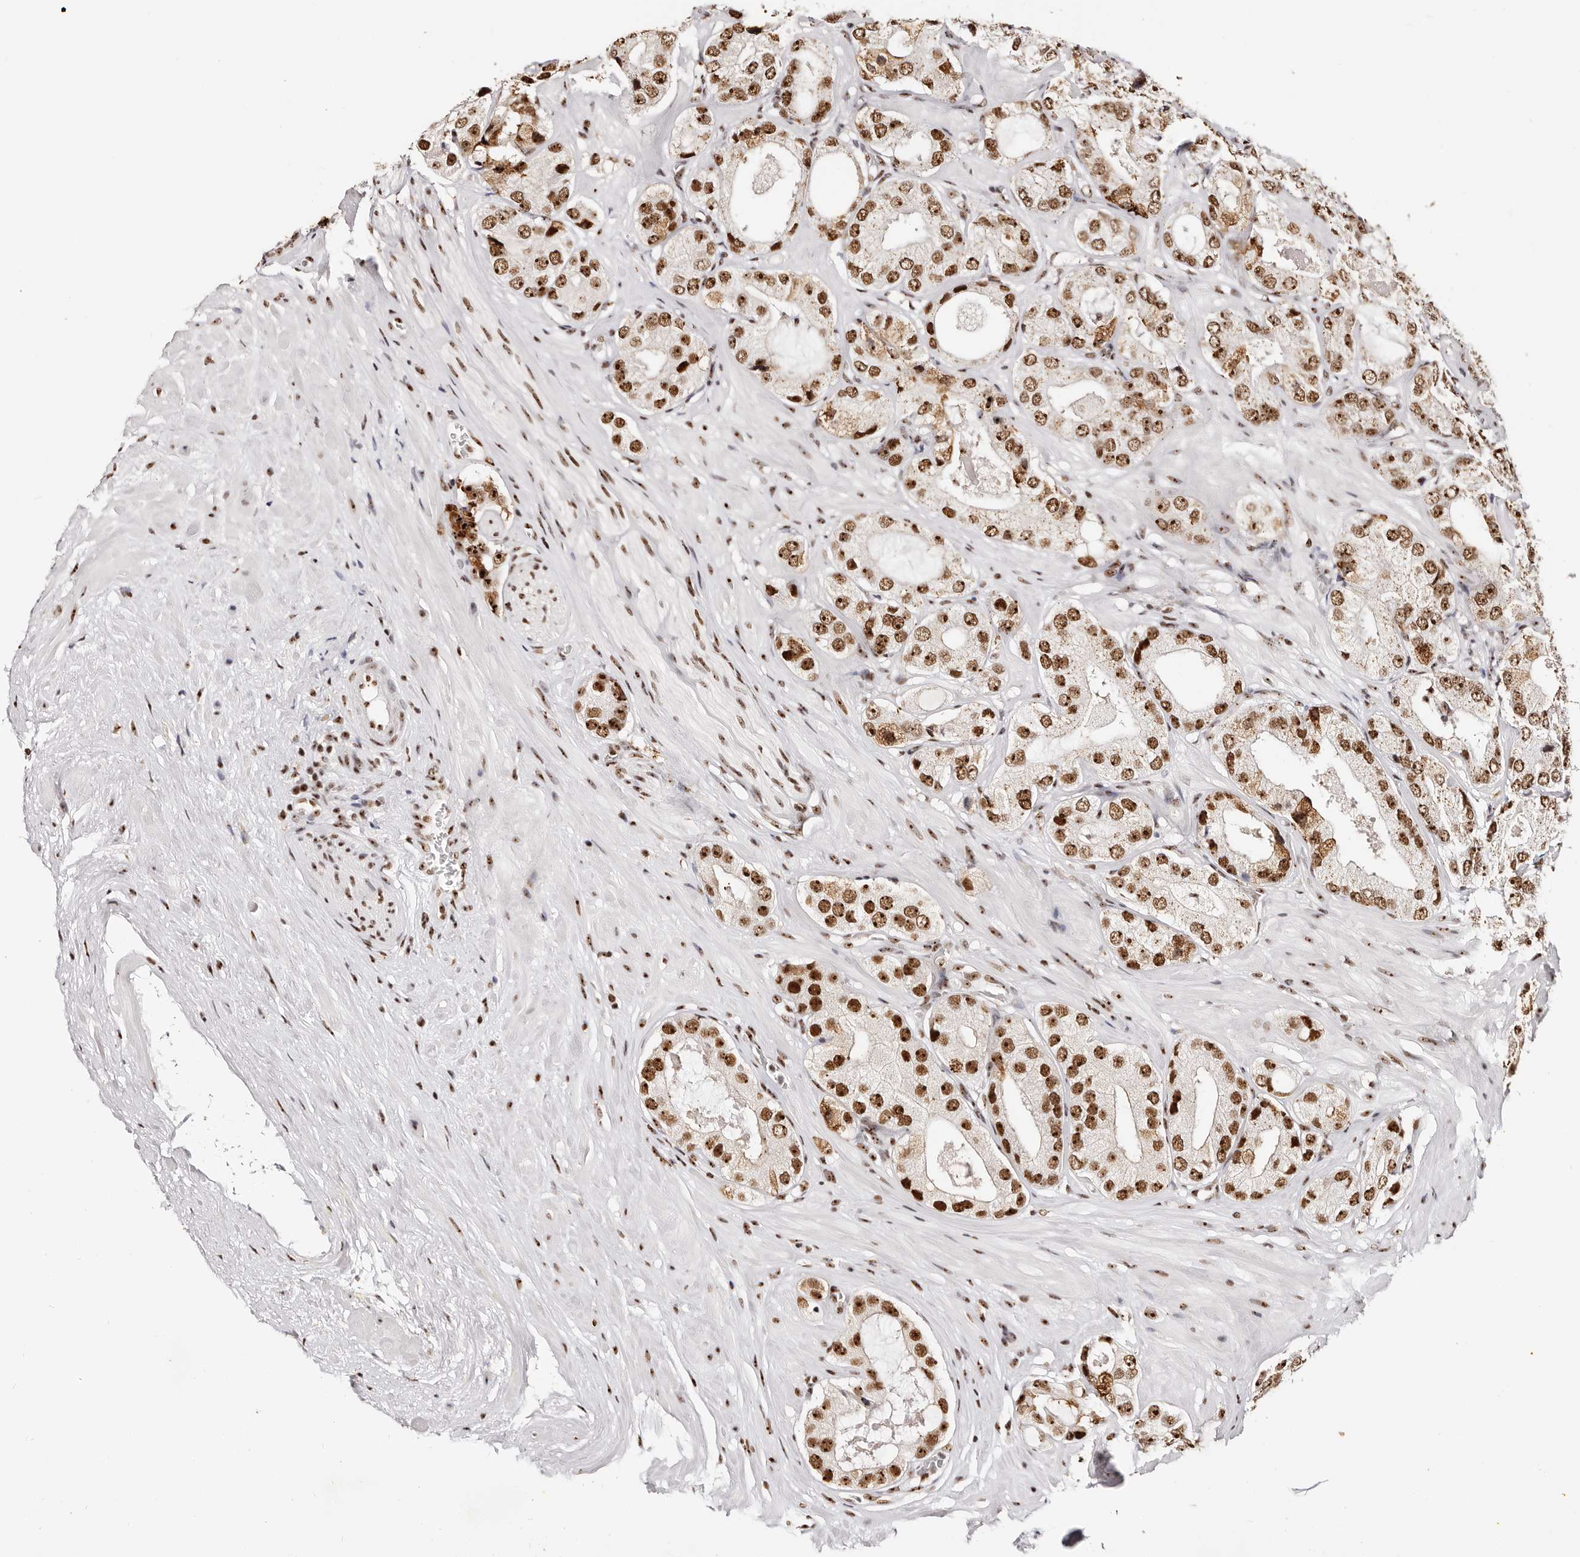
{"staining": {"intensity": "strong", "quantity": "25%-75%", "location": "nuclear"}, "tissue": "prostate cancer", "cell_type": "Tumor cells", "image_type": "cancer", "snomed": [{"axis": "morphology", "description": "Adenocarcinoma, High grade"}, {"axis": "topography", "description": "Prostate"}], "caption": "Immunohistochemistry of human adenocarcinoma (high-grade) (prostate) reveals high levels of strong nuclear staining in about 25%-75% of tumor cells.", "gene": "IQGAP3", "patient": {"sex": "male", "age": 59}}